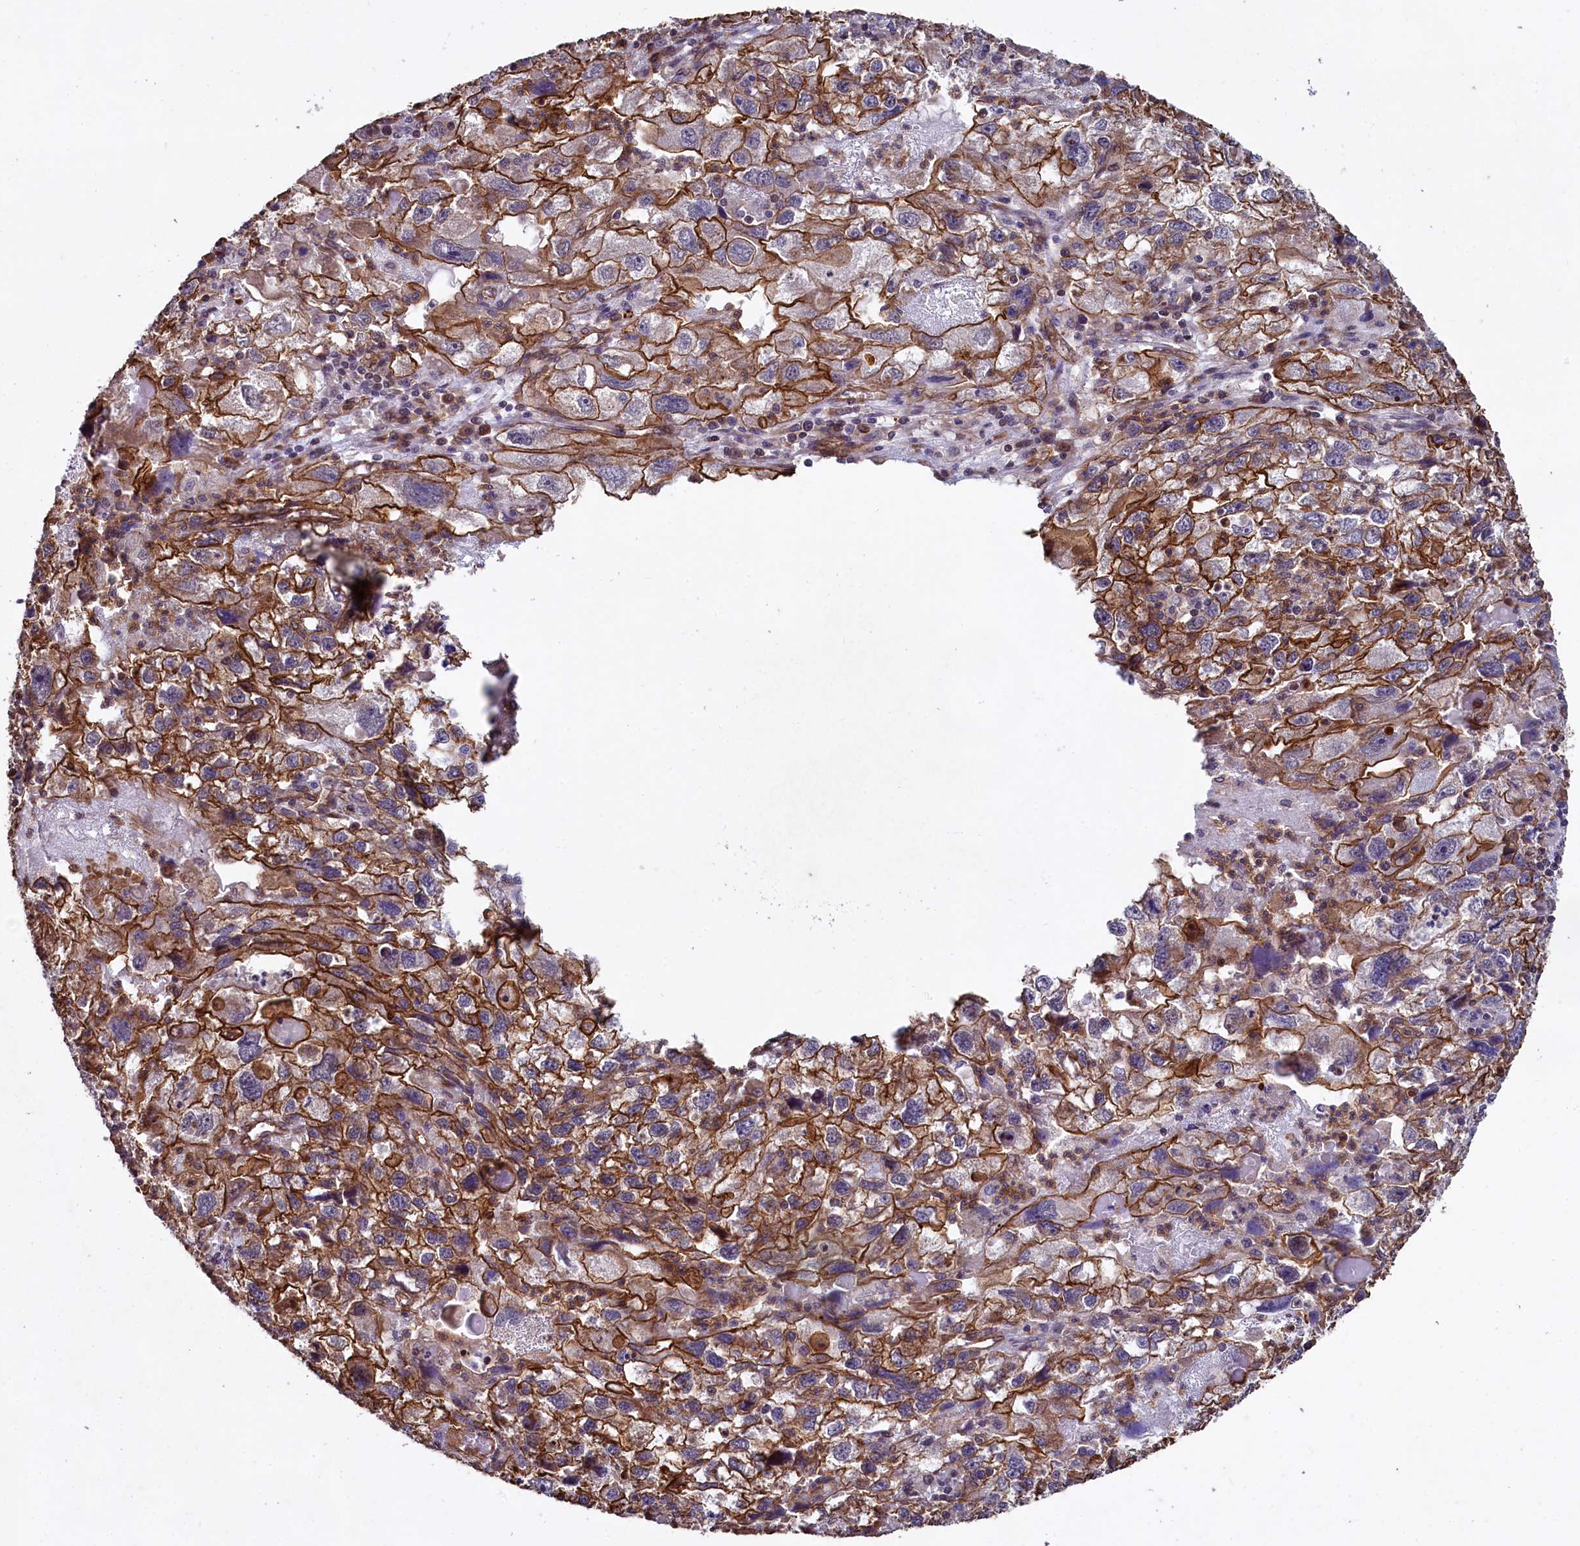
{"staining": {"intensity": "strong", "quantity": ">75%", "location": "cytoplasmic/membranous"}, "tissue": "endometrial cancer", "cell_type": "Tumor cells", "image_type": "cancer", "snomed": [{"axis": "morphology", "description": "Adenocarcinoma, NOS"}, {"axis": "topography", "description": "Endometrium"}], "caption": "Approximately >75% of tumor cells in endometrial adenocarcinoma show strong cytoplasmic/membranous protein staining as visualized by brown immunohistochemical staining.", "gene": "SVIP", "patient": {"sex": "female", "age": 49}}